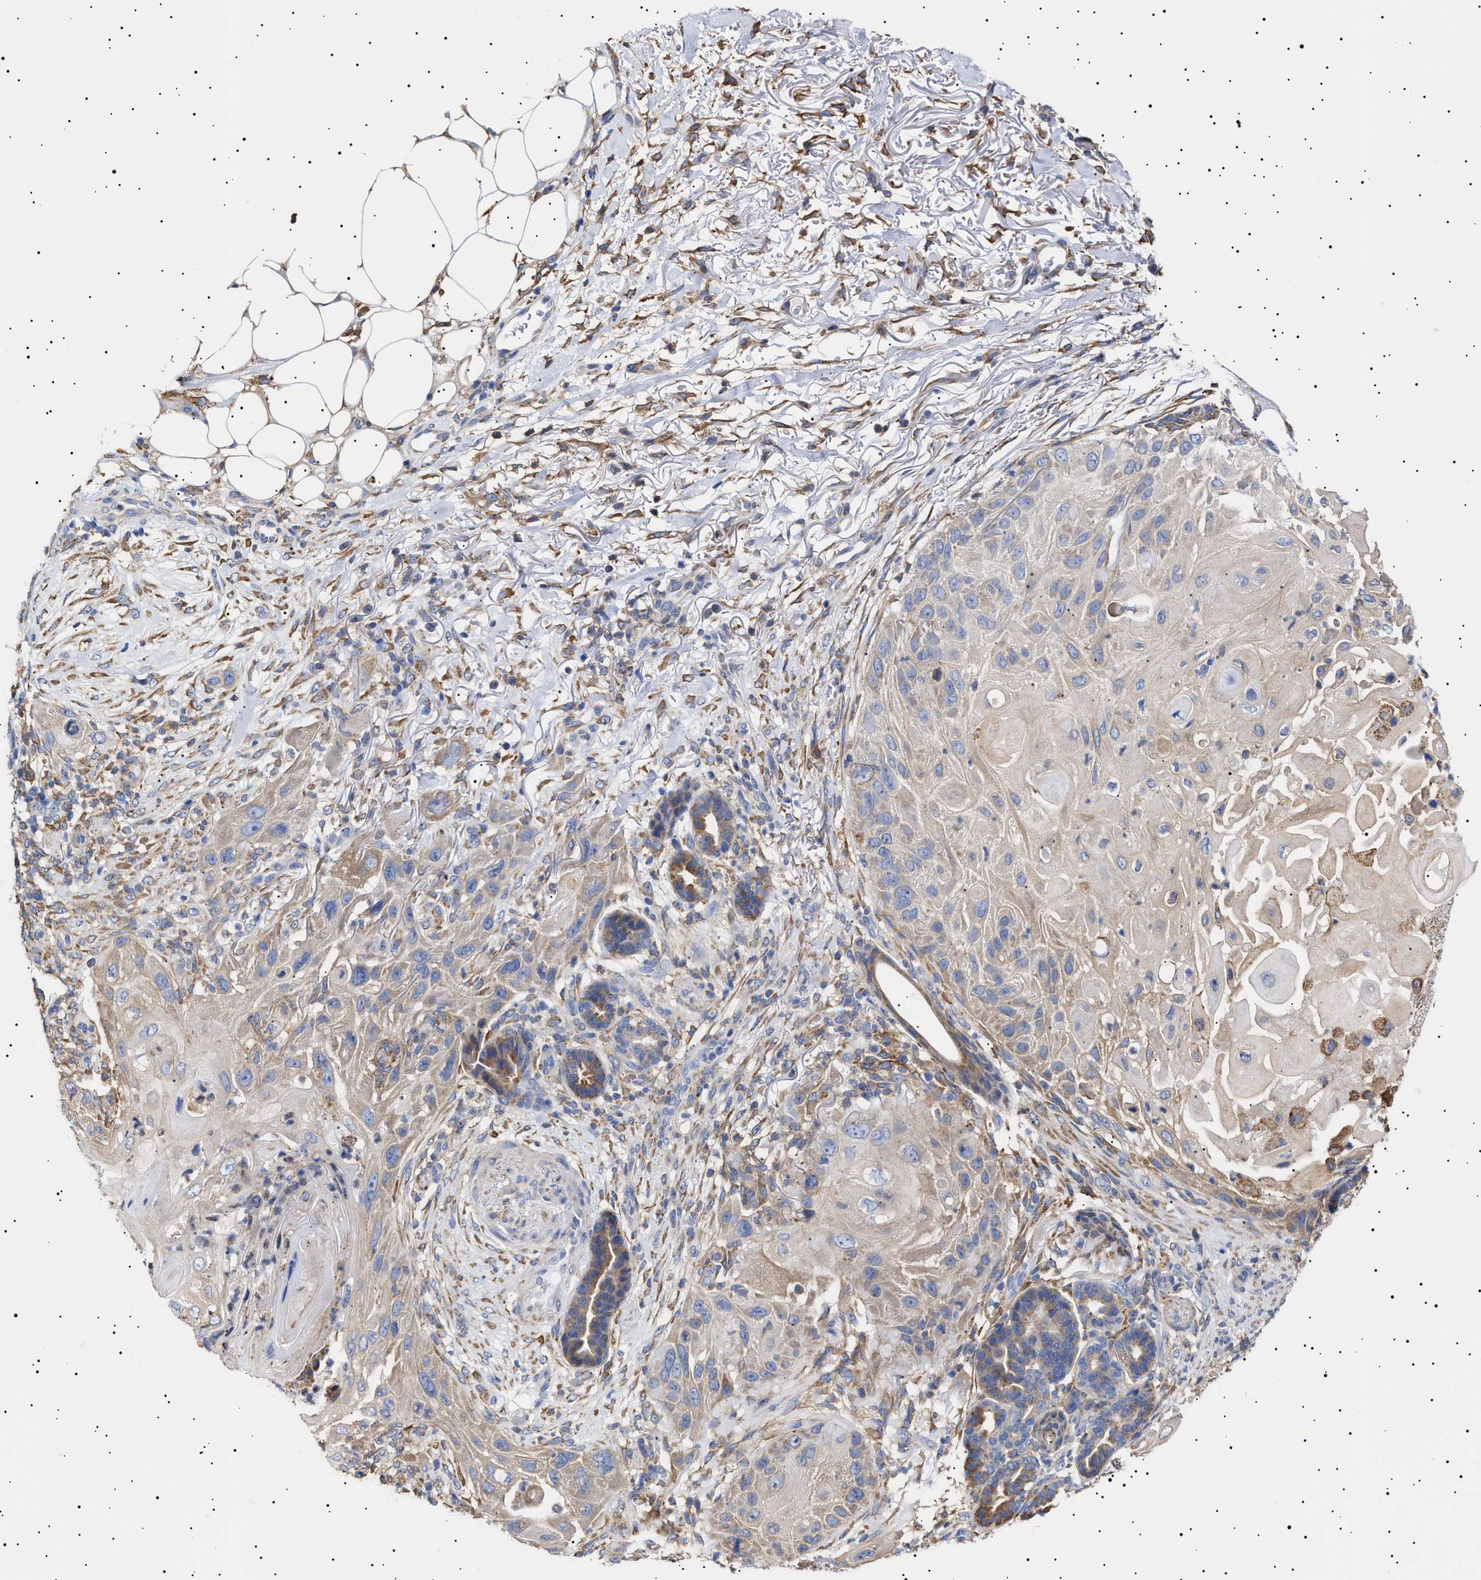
{"staining": {"intensity": "weak", "quantity": ">75%", "location": "cytoplasmic/membranous"}, "tissue": "skin cancer", "cell_type": "Tumor cells", "image_type": "cancer", "snomed": [{"axis": "morphology", "description": "Squamous cell carcinoma, NOS"}, {"axis": "topography", "description": "Skin"}], "caption": "Immunohistochemistry (DAB (3,3'-diaminobenzidine)) staining of human skin cancer shows weak cytoplasmic/membranous protein staining in about >75% of tumor cells.", "gene": "ERCC6L2", "patient": {"sex": "female", "age": 77}}